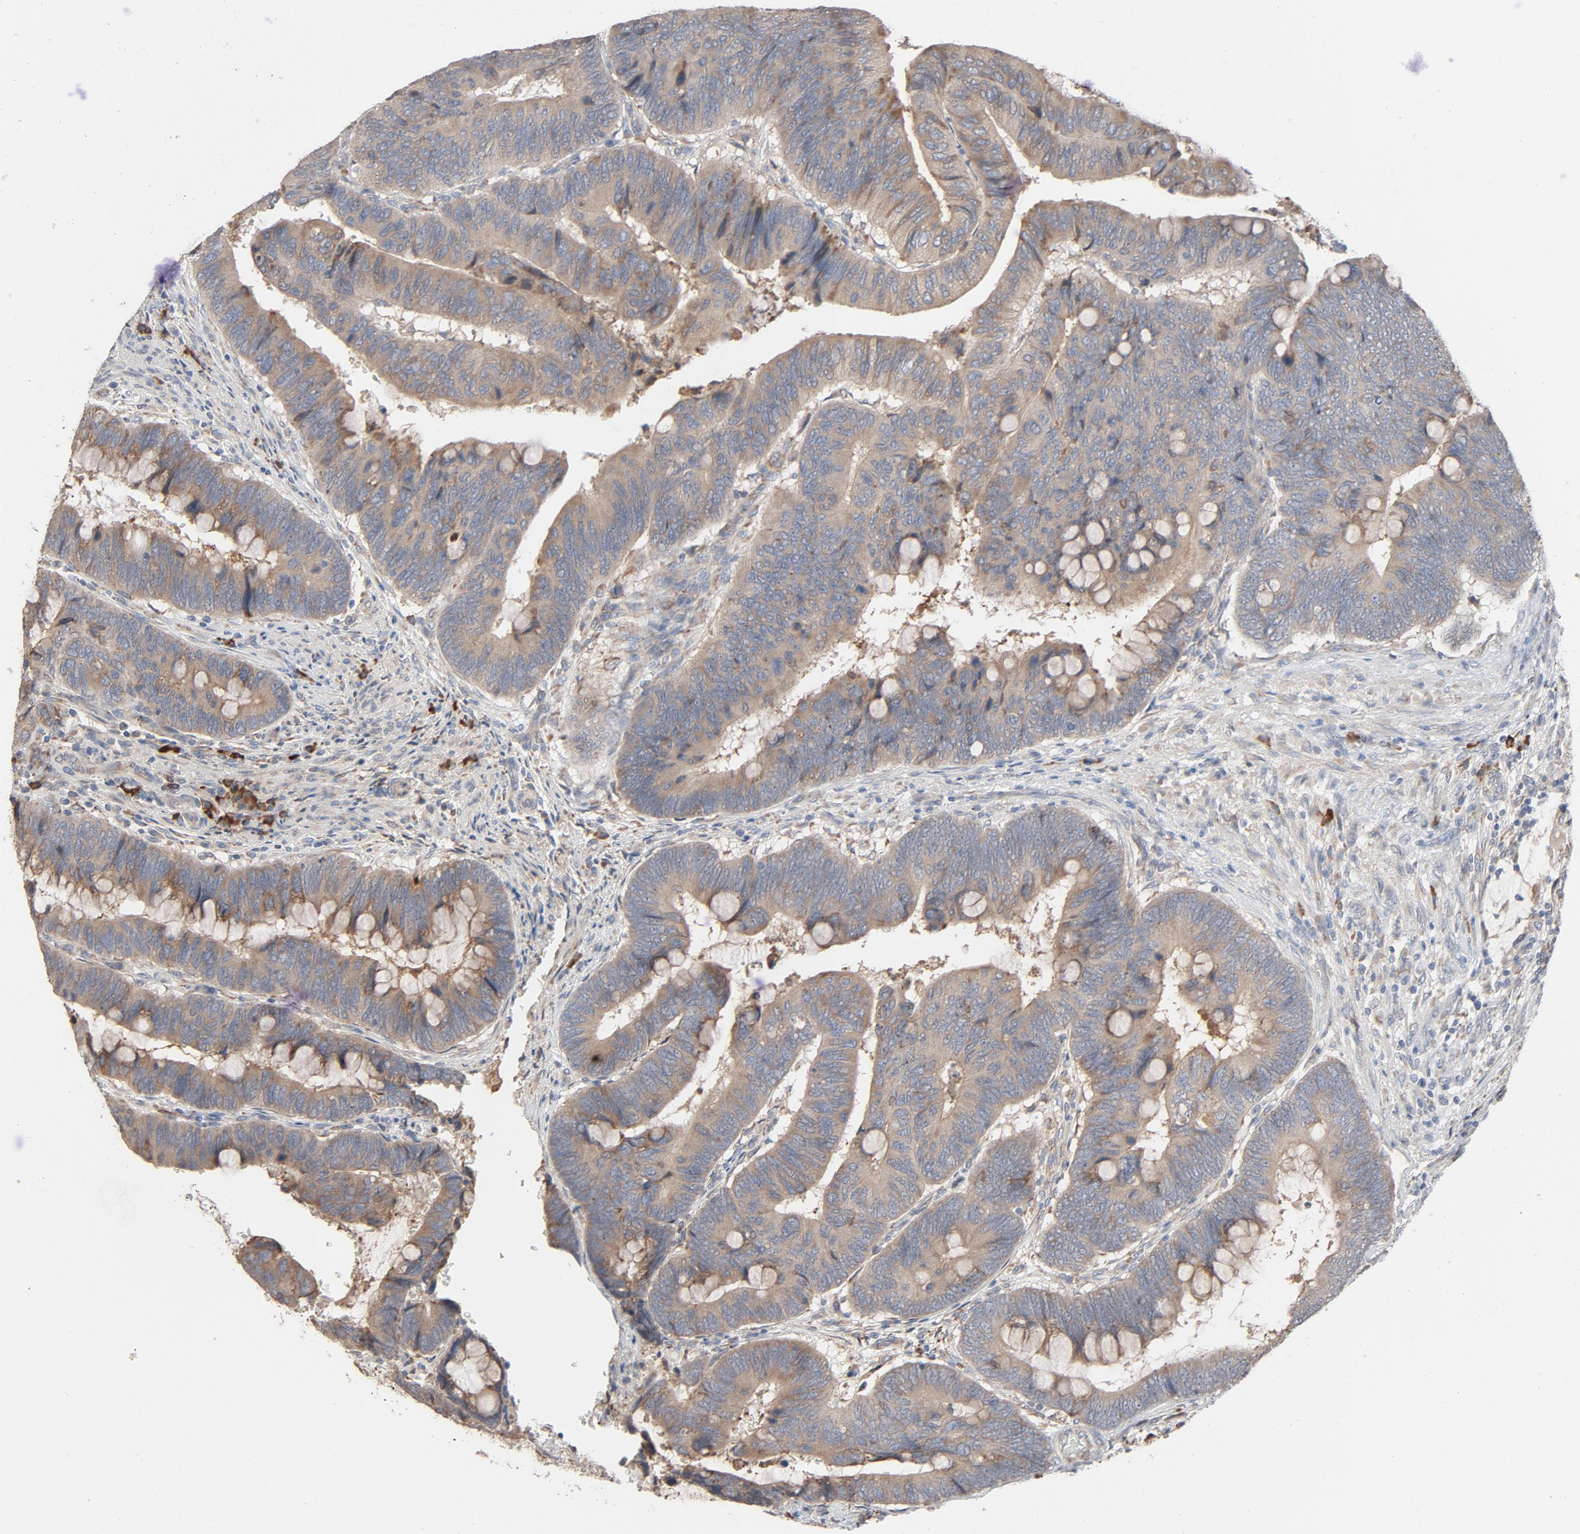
{"staining": {"intensity": "moderate", "quantity": ">75%", "location": "cytoplasmic/membranous"}, "tissue": "colorectal cancer", "cell_type": "Tumor cells", "image_type": "cancer", "snomed": [{"axis": "morphology", "description": "Normal tissue, NOS"}, {"axis": "morphology", "description": "Adenocarcinoma, NOS"}, {"axis": "topography", "description": "Rectum"}], "caption": "A micrograph of colorectal cancer (adenocarcinoma) stained for a protein shows moderate cytoplasmic/membranous brown staining in tumor cells.", "gene": "TLR4", "patient": {"sex": "male", "age": 92}}